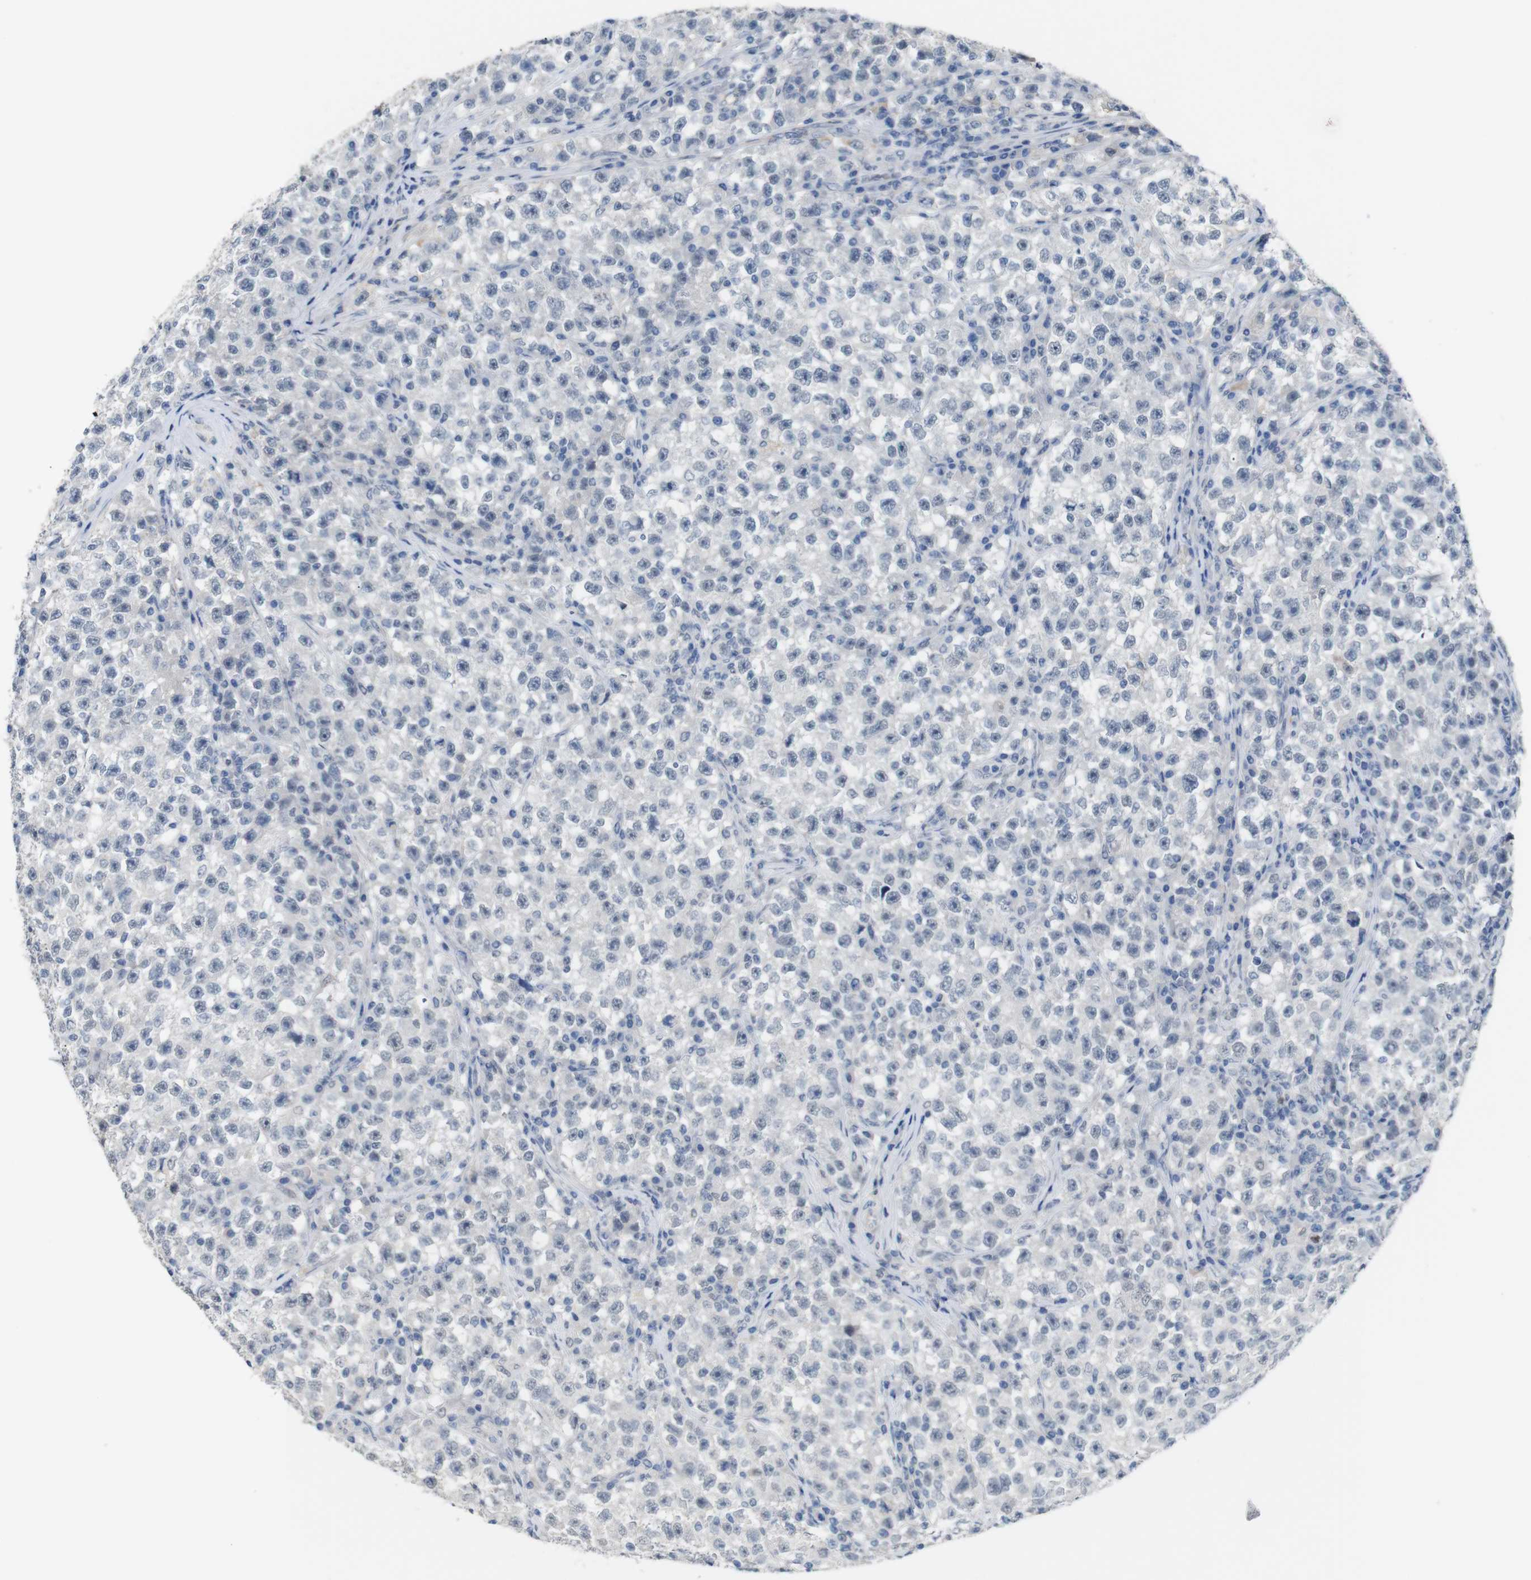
{"staining": {"intensity": "negative", "quantity": "none", "location": "none"}, "tissue": "testis cancer", "cell_type": "Tumor cells", "image_type": "cancer", "snomed": [{"axis": "morphology", "description": "Seminoma, NOS"}, {"axis": "topography", "description": "Testis"}], "caption": "This is a micrograph of immunohistochemistry staining of testis cancer (seminoma), which shows no expression in tumor cells.", "gene": "CHRM5", "patient": {"sex": "male", "age": 22}}